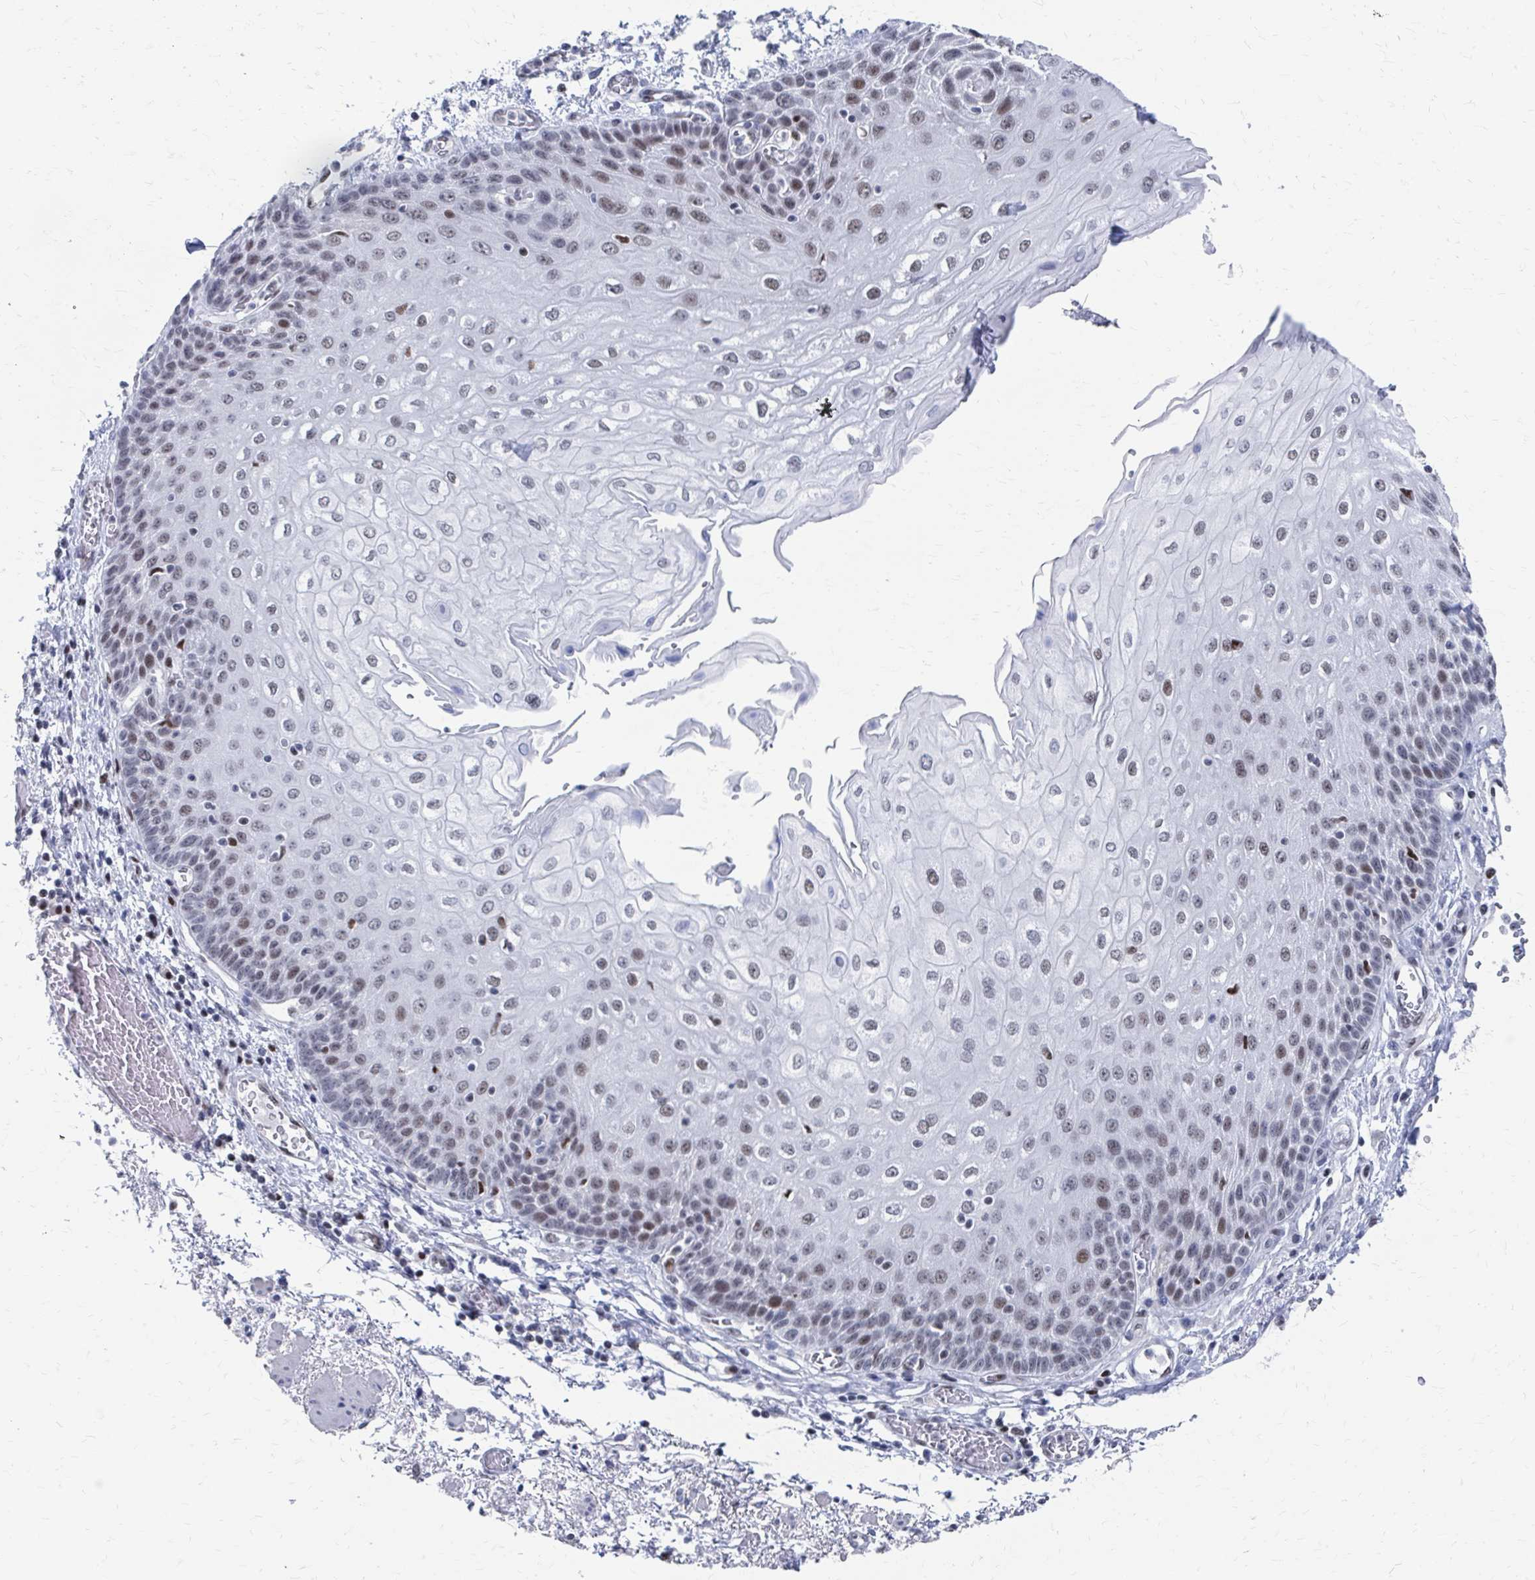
{"staining": {"intensity": "moderate", "quantity": "25%-75%", "location": "nuclear"}, "tissue": "esophagus", "cell_type": "Squamous epithelial cells", "image_type": "normal", "snomed": [{"axis": "morphology", "description": "Normal tissue, NOS"}, {"axis": "morphology", "description": "Adenocarcinoma, NOS"}, {"axis": "topography", "description": "Esophagus"}], "caption": "The immunohistochemical stain shows moderate nuclear expression in squamous epithelial cells of normal esophagus.", "gene": "CDIN1", "patient": {"sex": "male", "age": 81}}